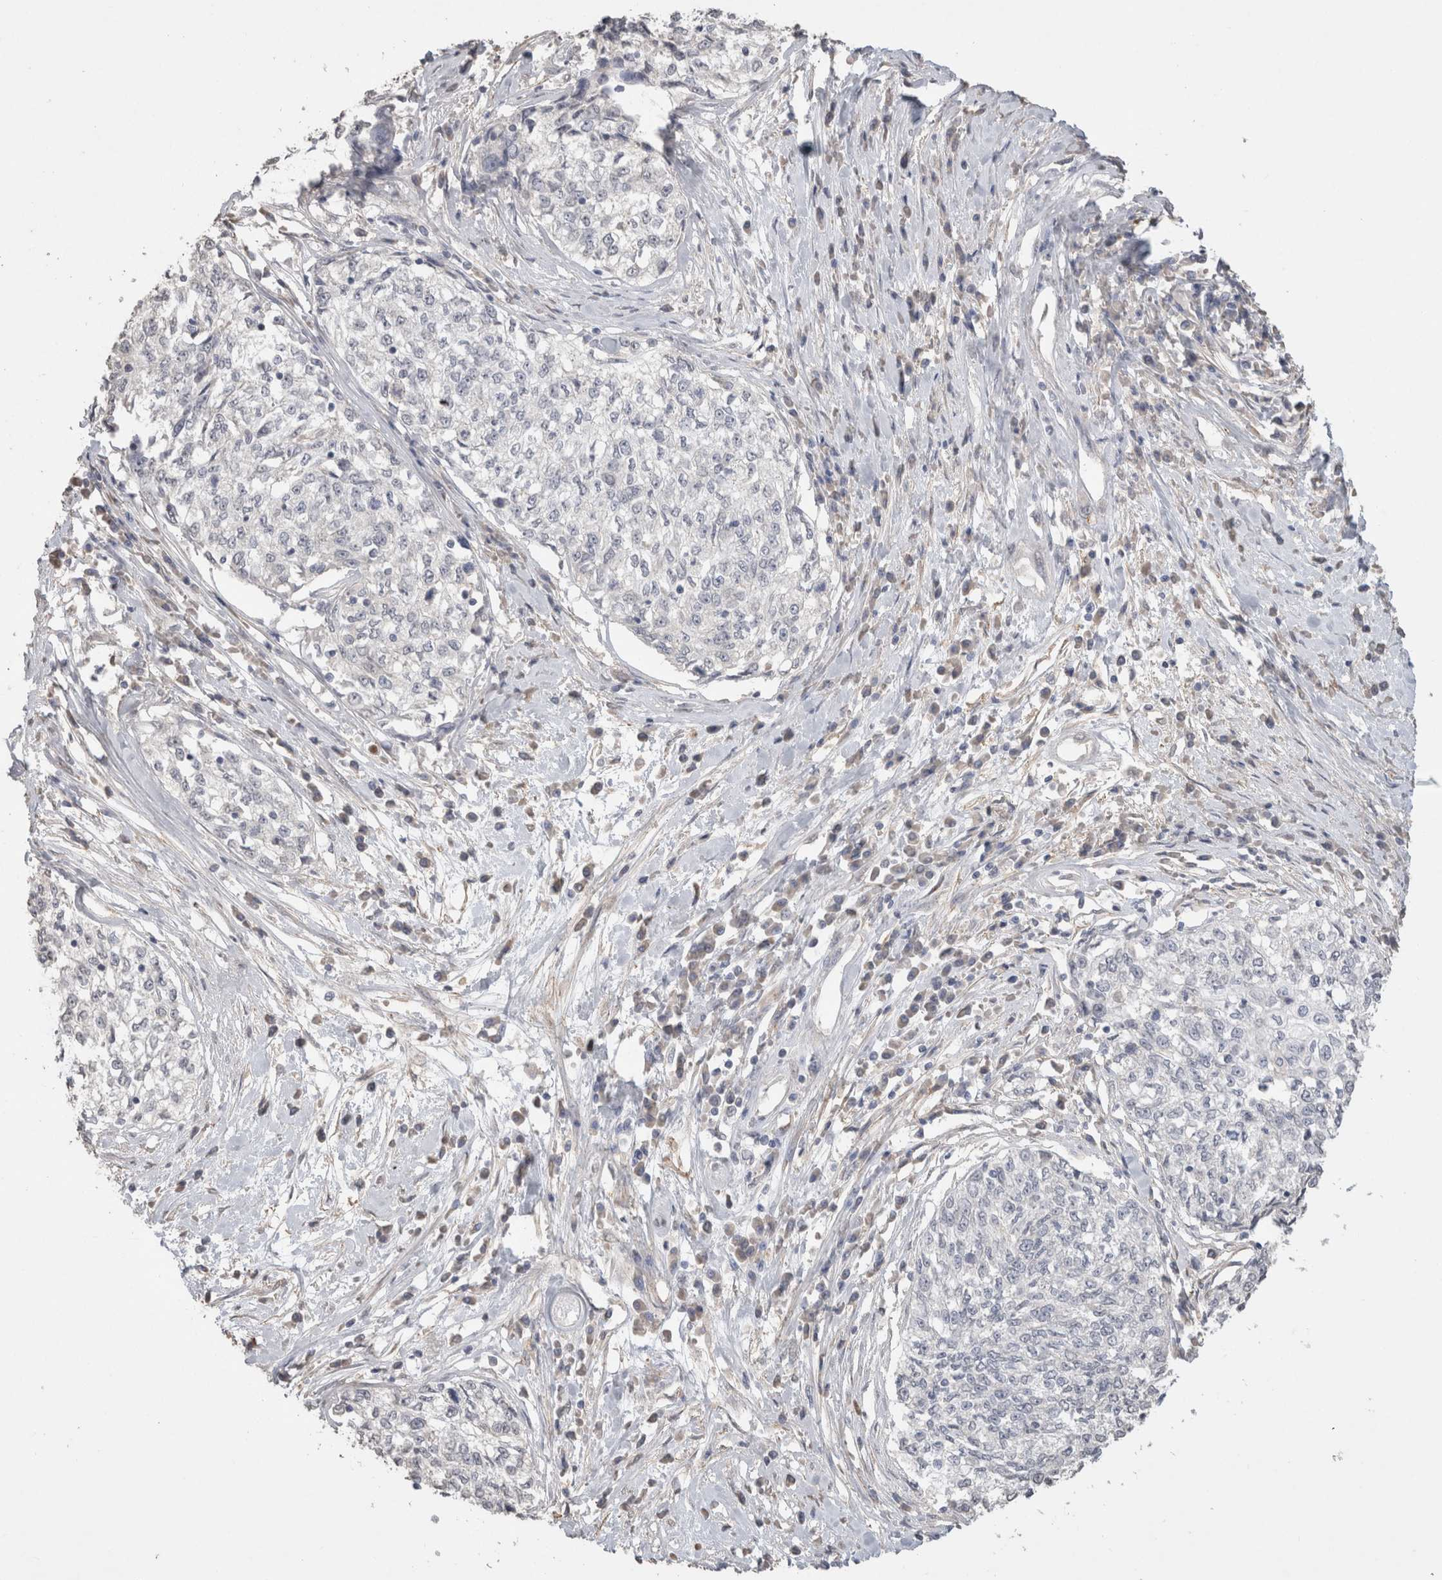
{"staining": {"intensity": "negative", "quantity": "none", "location": "none"}, "tissue": "cervical cancer", "cell_type": "Tumor cells", "image_type": "cancer", "snomed": [{"axis": "morphology", "description": "Squamous cell carcinoma, NOS"}, {"axis": "topography", "description": "Cervix"}], "caption": "High magnification brightfield microscopy of squamous cell carcinoma (cervical) stained with DAB (3,3'-diaminobenzidine) (brown) and counterstained with hematoxylin (blue): tumor cells show no significant positivity. The staining was performed using DAB (3,3'-diaminobenzidine) to visualize the protein expression in brown, while the nuclei were stained in blue with hematoxylin (Magnification: 20x).", "gene": "NAALADL2", "patient": {"sex": "female", "age": 57}}